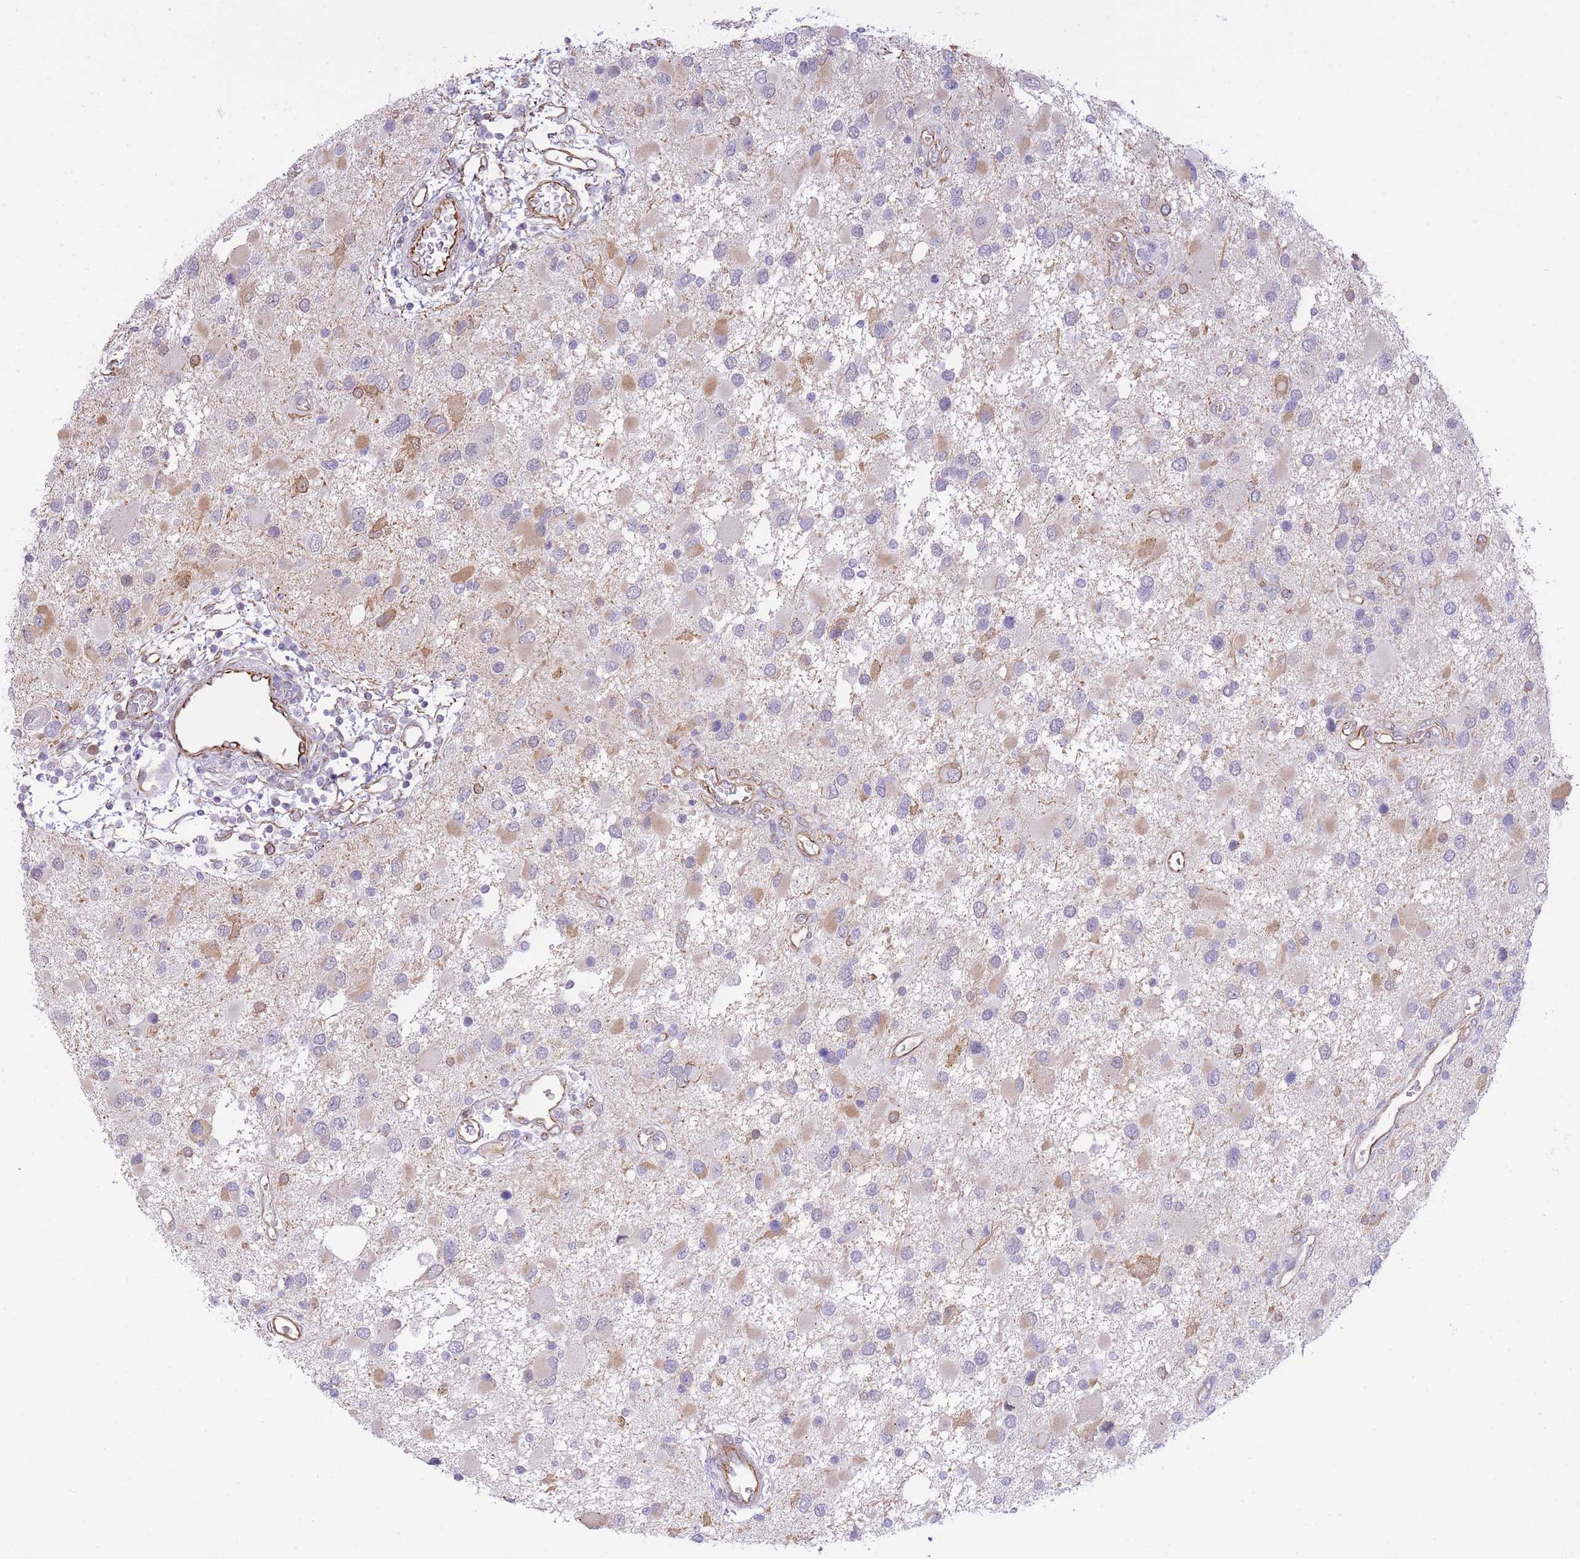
{"staining": {"intensity": "weak", "quantity": "<25%", "location": "cytoplasmic/membranous"}, "tissue": "glioma", "cell_type": "Tumor cells", "image_type": "cancer", "snomed": [{"axis": "morphology", "description": "Glioma, malignant, High grade"}, {"axis": "topography", "description": "Brain"}], "caption": "Micrograph shows no significant protein positivity in tumor cells of glioma. The staining was performed using DAB (3,3'-diaminobenzidine) to visualize the protein expression in brown, while the nuclei were stained in blue with hematoxylin (Magnification: 20x).", "gene": "PSG8", "patient": {"sex": "male", "age": 53}}